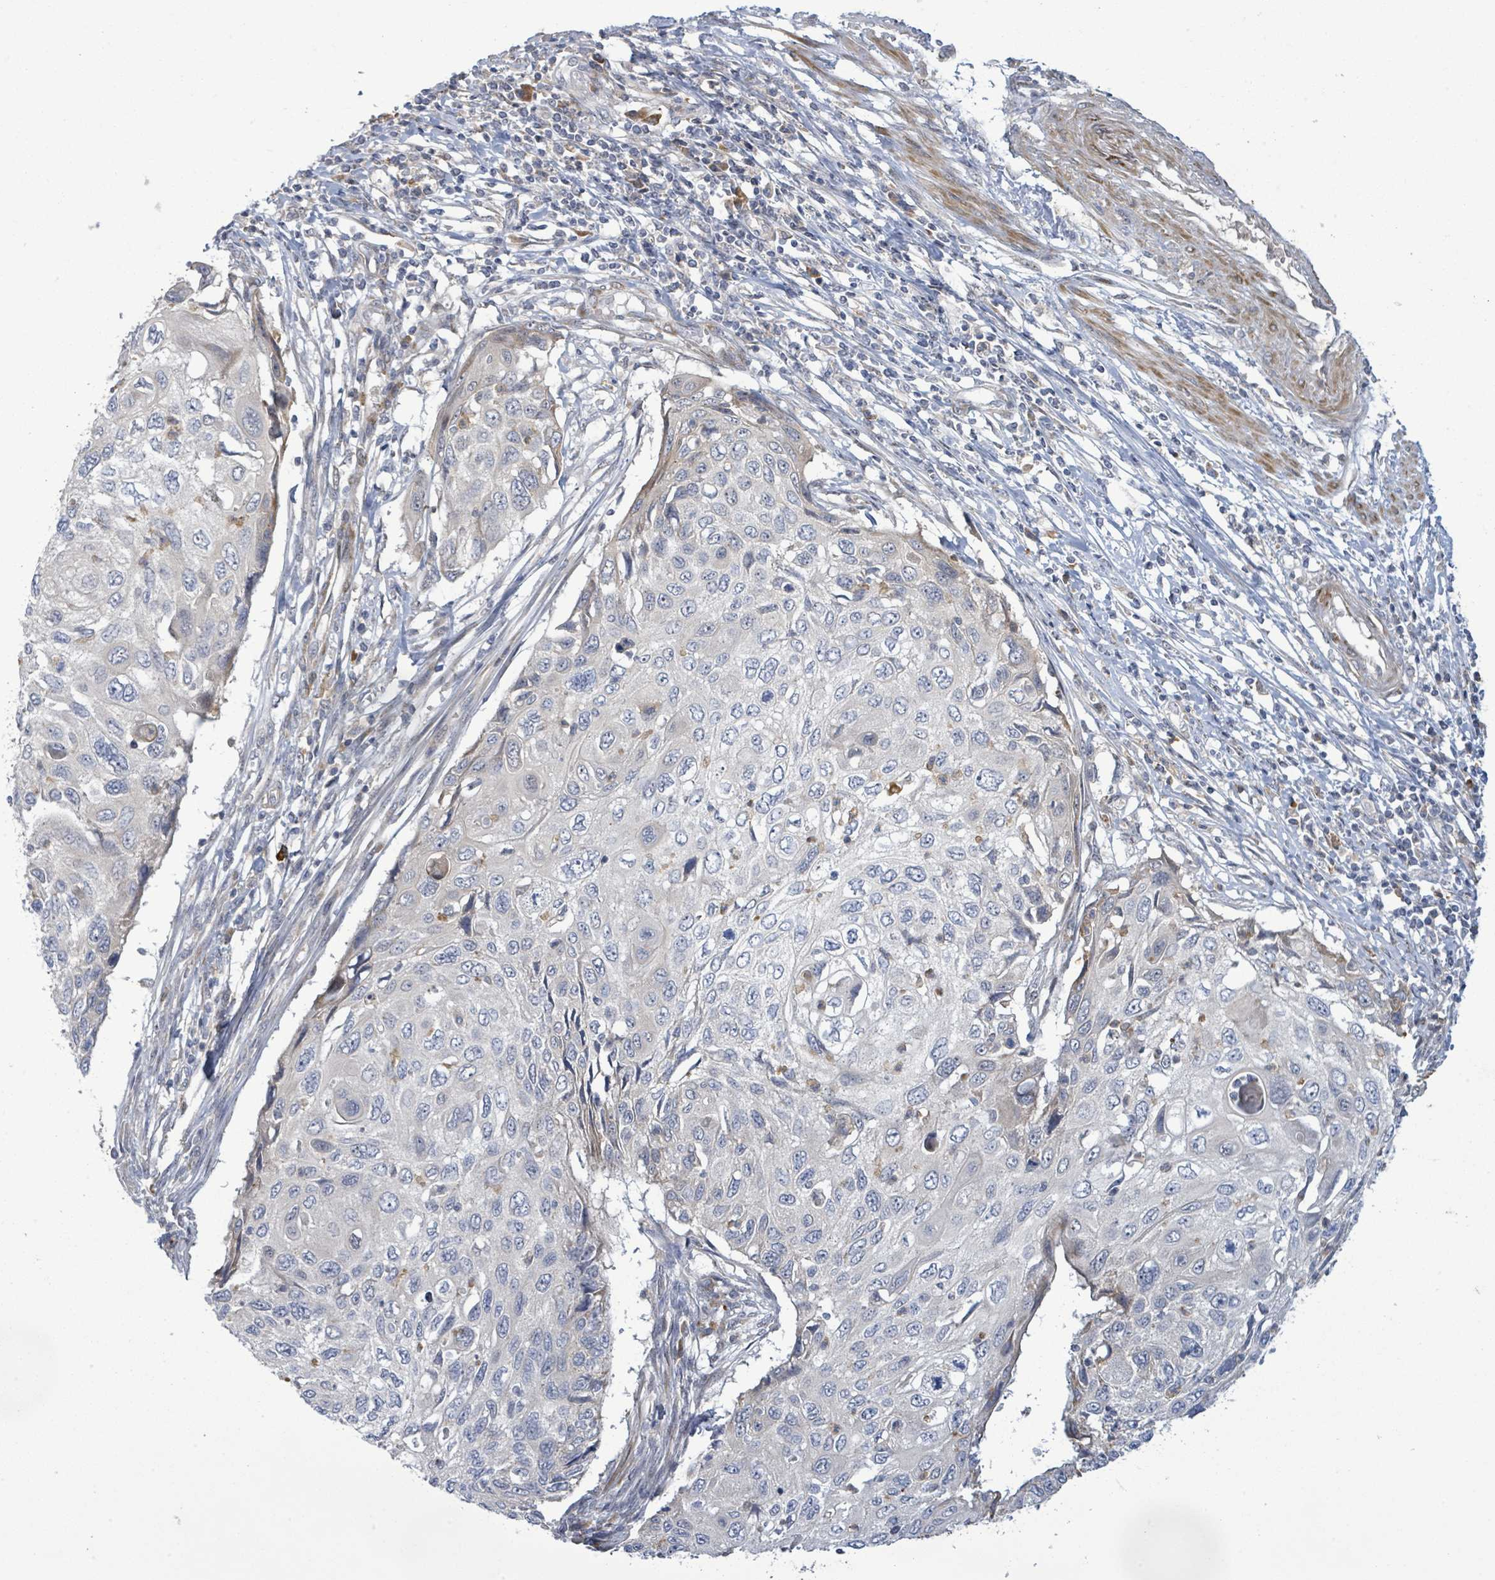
{"staining": {"intensity": "negative", "quantity": "none", "location": "none"}, "tissue": "cervical cancer", "cell_type": "Tumor cells", "image_type": "cancer", "snomed": [{"axis": "morphology", "description": "Squamous cell carcinoma, NOS"}, {"axis": "topography", "description": "Cervix"}], "caption": "This is an immunohistochemistry image of human cervical squamous cell carcinoma. There is no expression in tumor cells.", "gene": "SLIT3", "patient": {"sex": "female", "age": 70}}